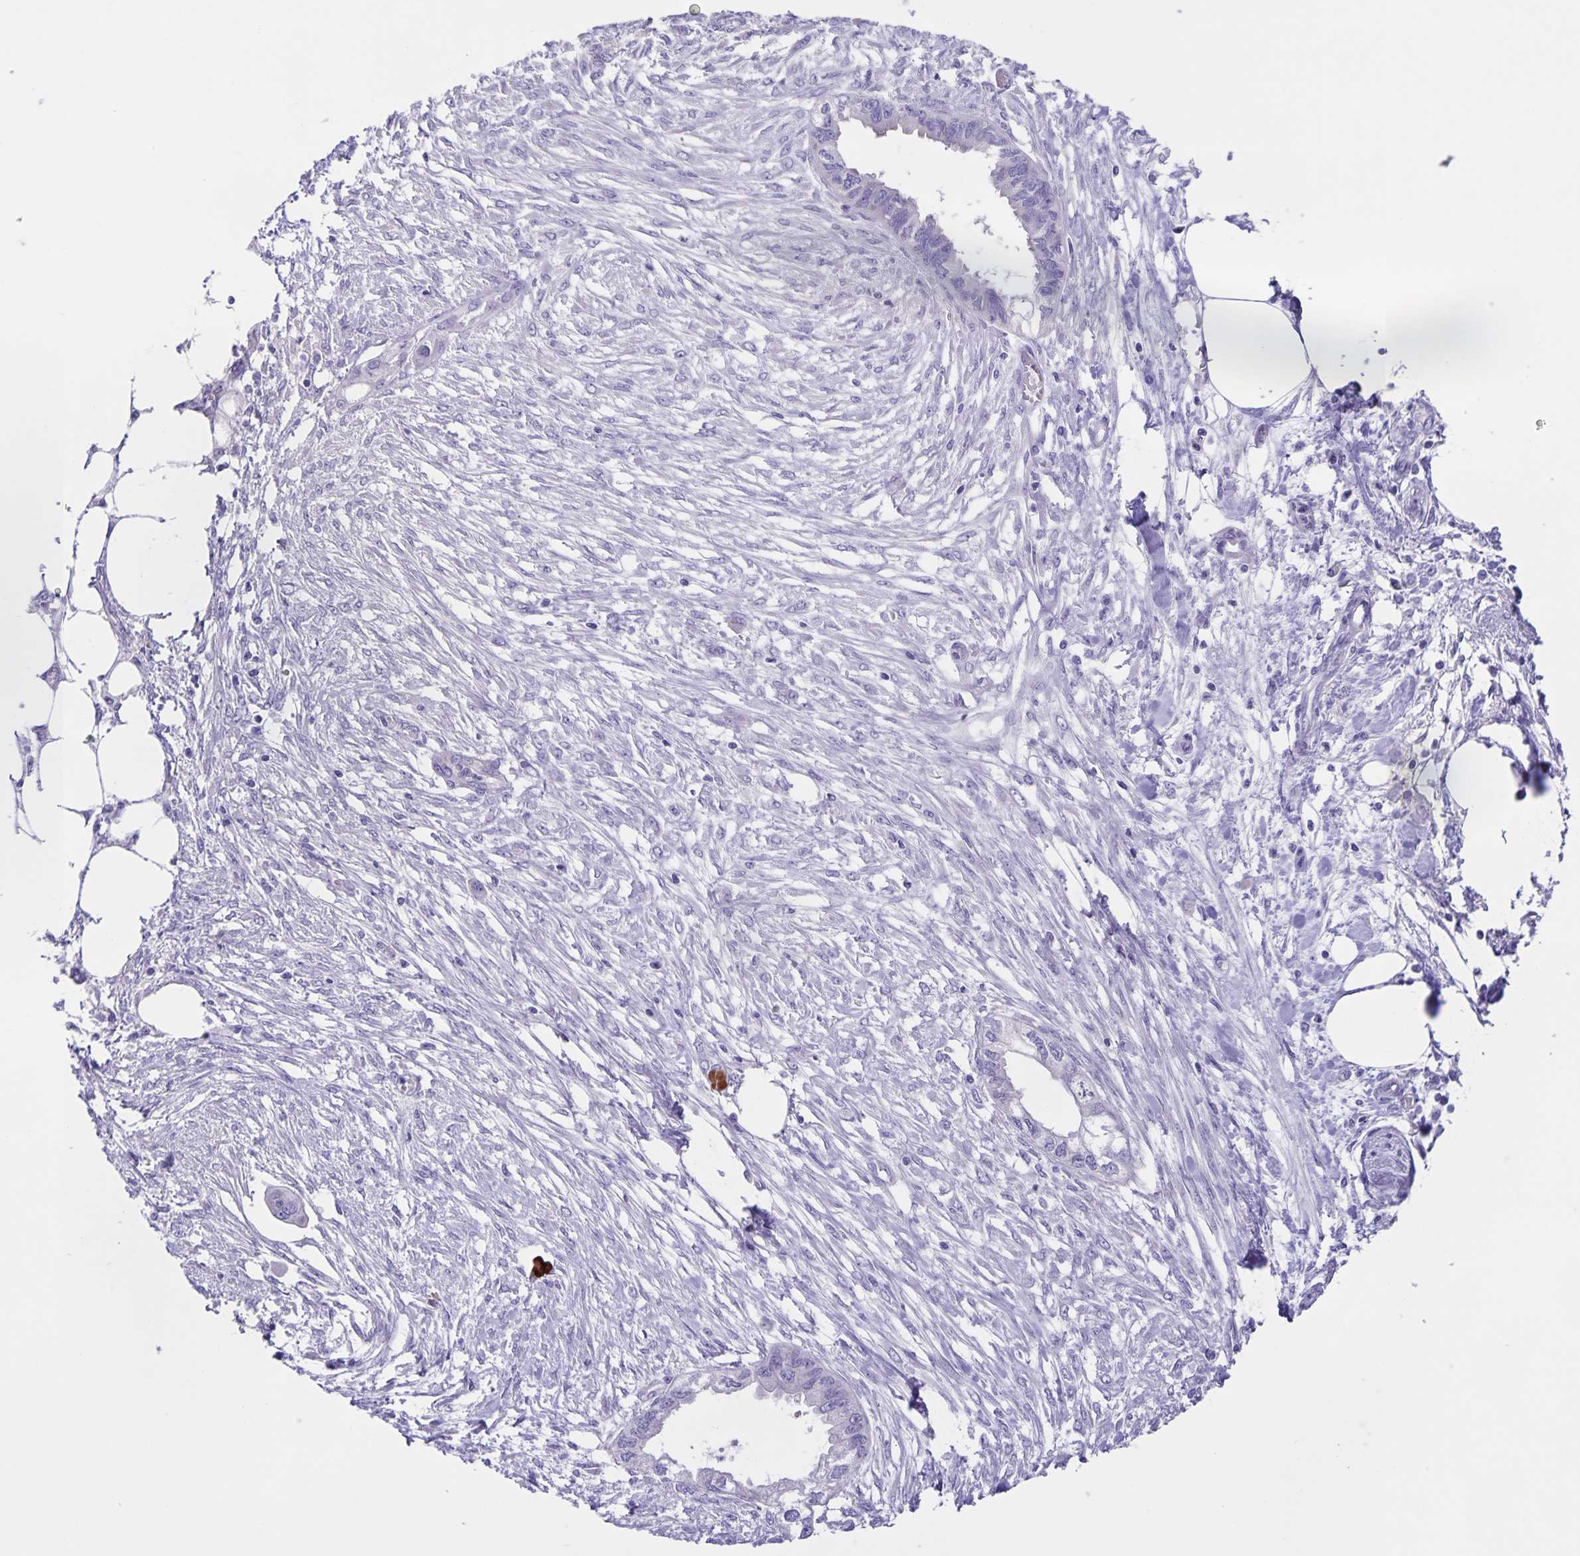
{"staining": {"intensity": "negative", "quantity": "none", "location": "none"}, "tissue": "endometrial cancer", "cell_type": "Tumor cells", "image_type": "cancer", "snomed": [{"axis": "morphology", "description": "Adenocarcinoma, NOS"}, {"axis": "morphology", "description": "Adenocarcinoma, metastatic, NOS"}, {"axis": "topography", "description": "Adipose tissue"}, {"axis": "topography", "description": "Endometrium"}], "caption": "An IHC photomicrograph of adenocarcinoma (endometrial) is shown. There is no staining in tumor cells of adenocarcinoma (endometrial). (Immunohistochemistry (ihc), brightfield microscopy, high magnification).", "gene": "CAPSL", "patient": {"sex": "female", "age": 67}}